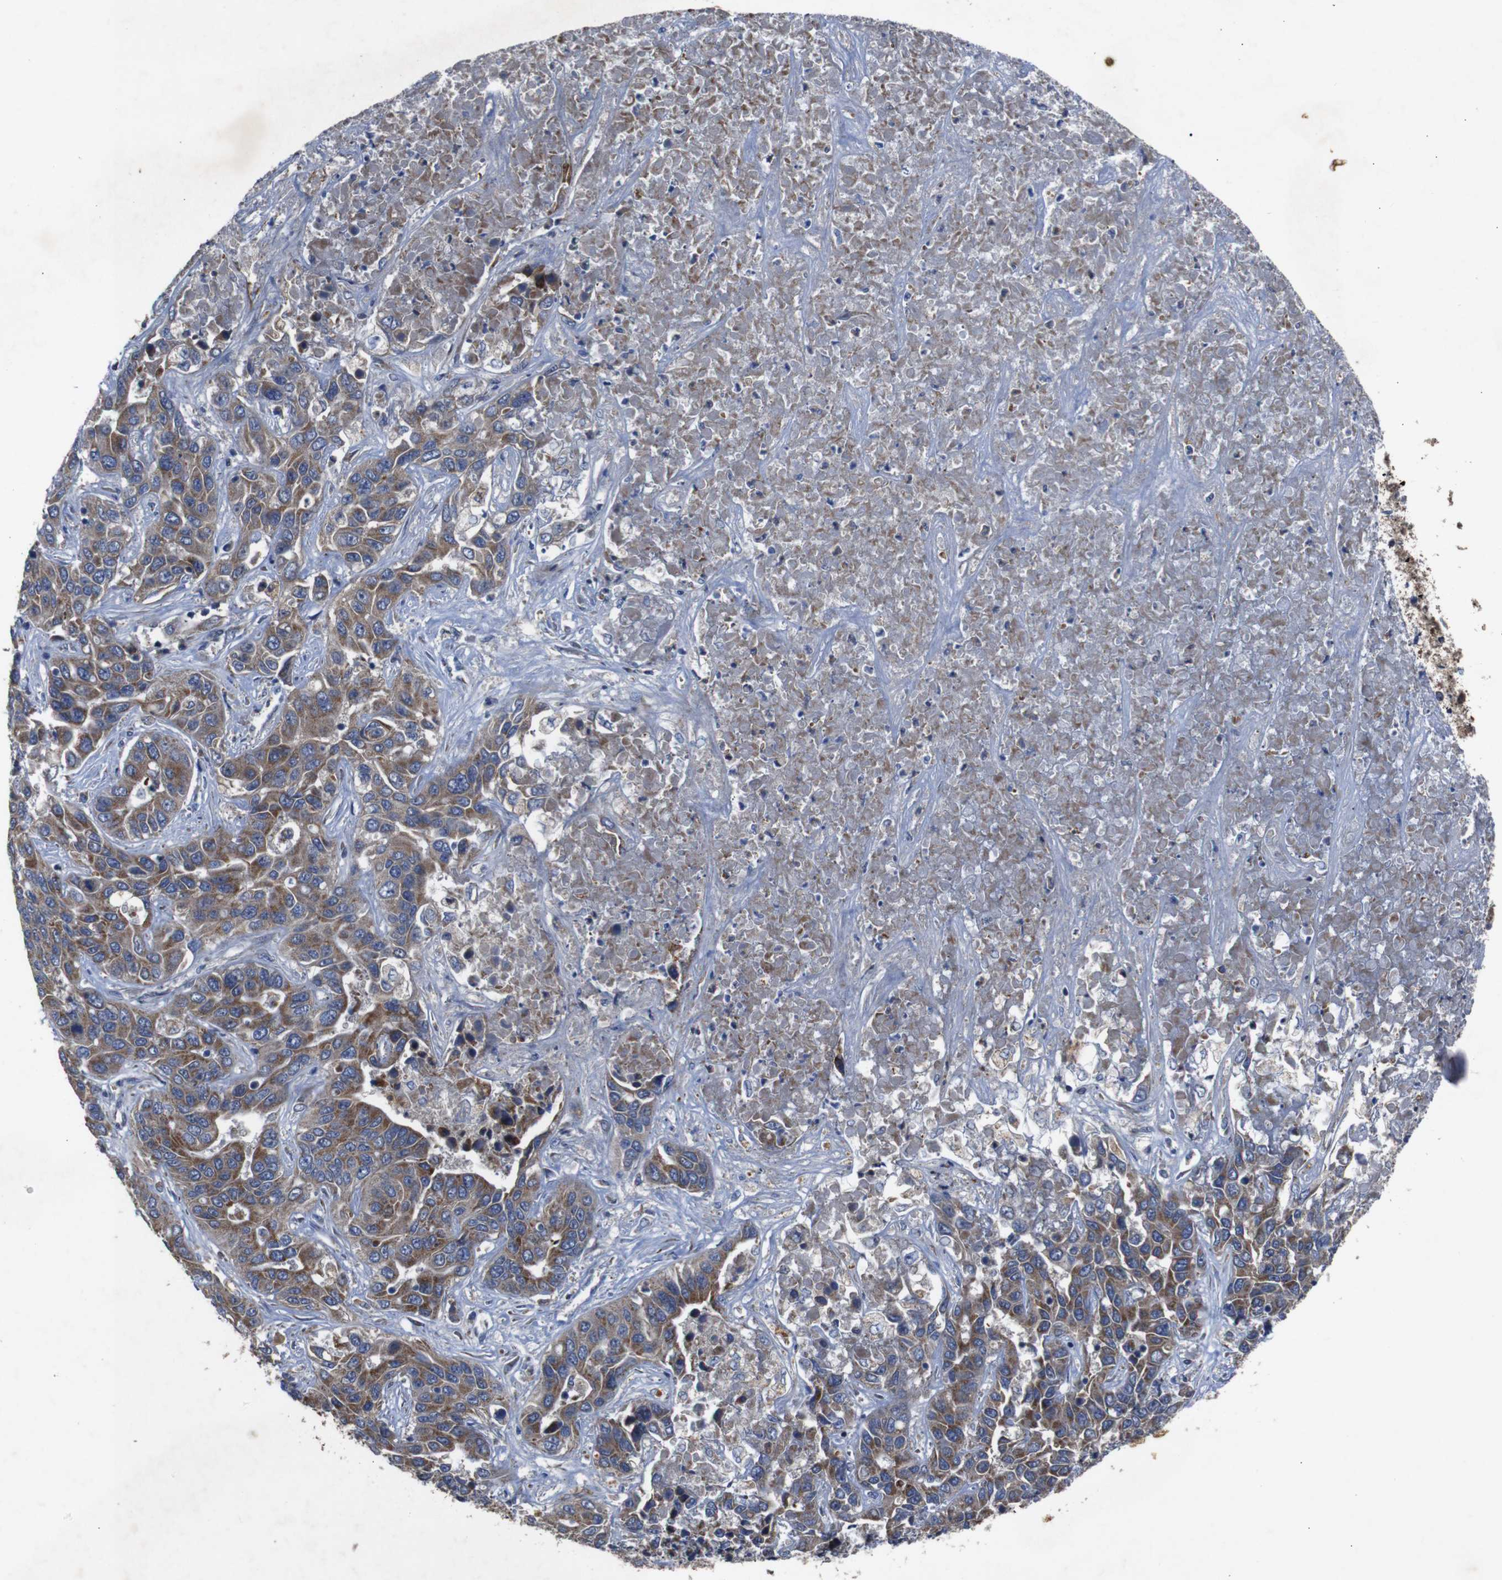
{"staining": {"intensity": "moderate", "quantity": ">75%", "location": "cytoplasmic/membranous"}, "tissue": "liver cancer", "cell_type": "Tumor cells", "image_type": "cancer", "snomed": [{"axis": "morphology", "description": "Cholangiocarcinoma"}, {"axis": "topography", "description": "Liver"}], "caption": "A brown stain highlights moderate cytoplasmic/membranous positivity of a protein in liver cancer tumor cells. (Brightfield microscopy of DAB IHC at high magnification).", "gene": "CHST10", "patient": {"sex": "female", "age": 52}}